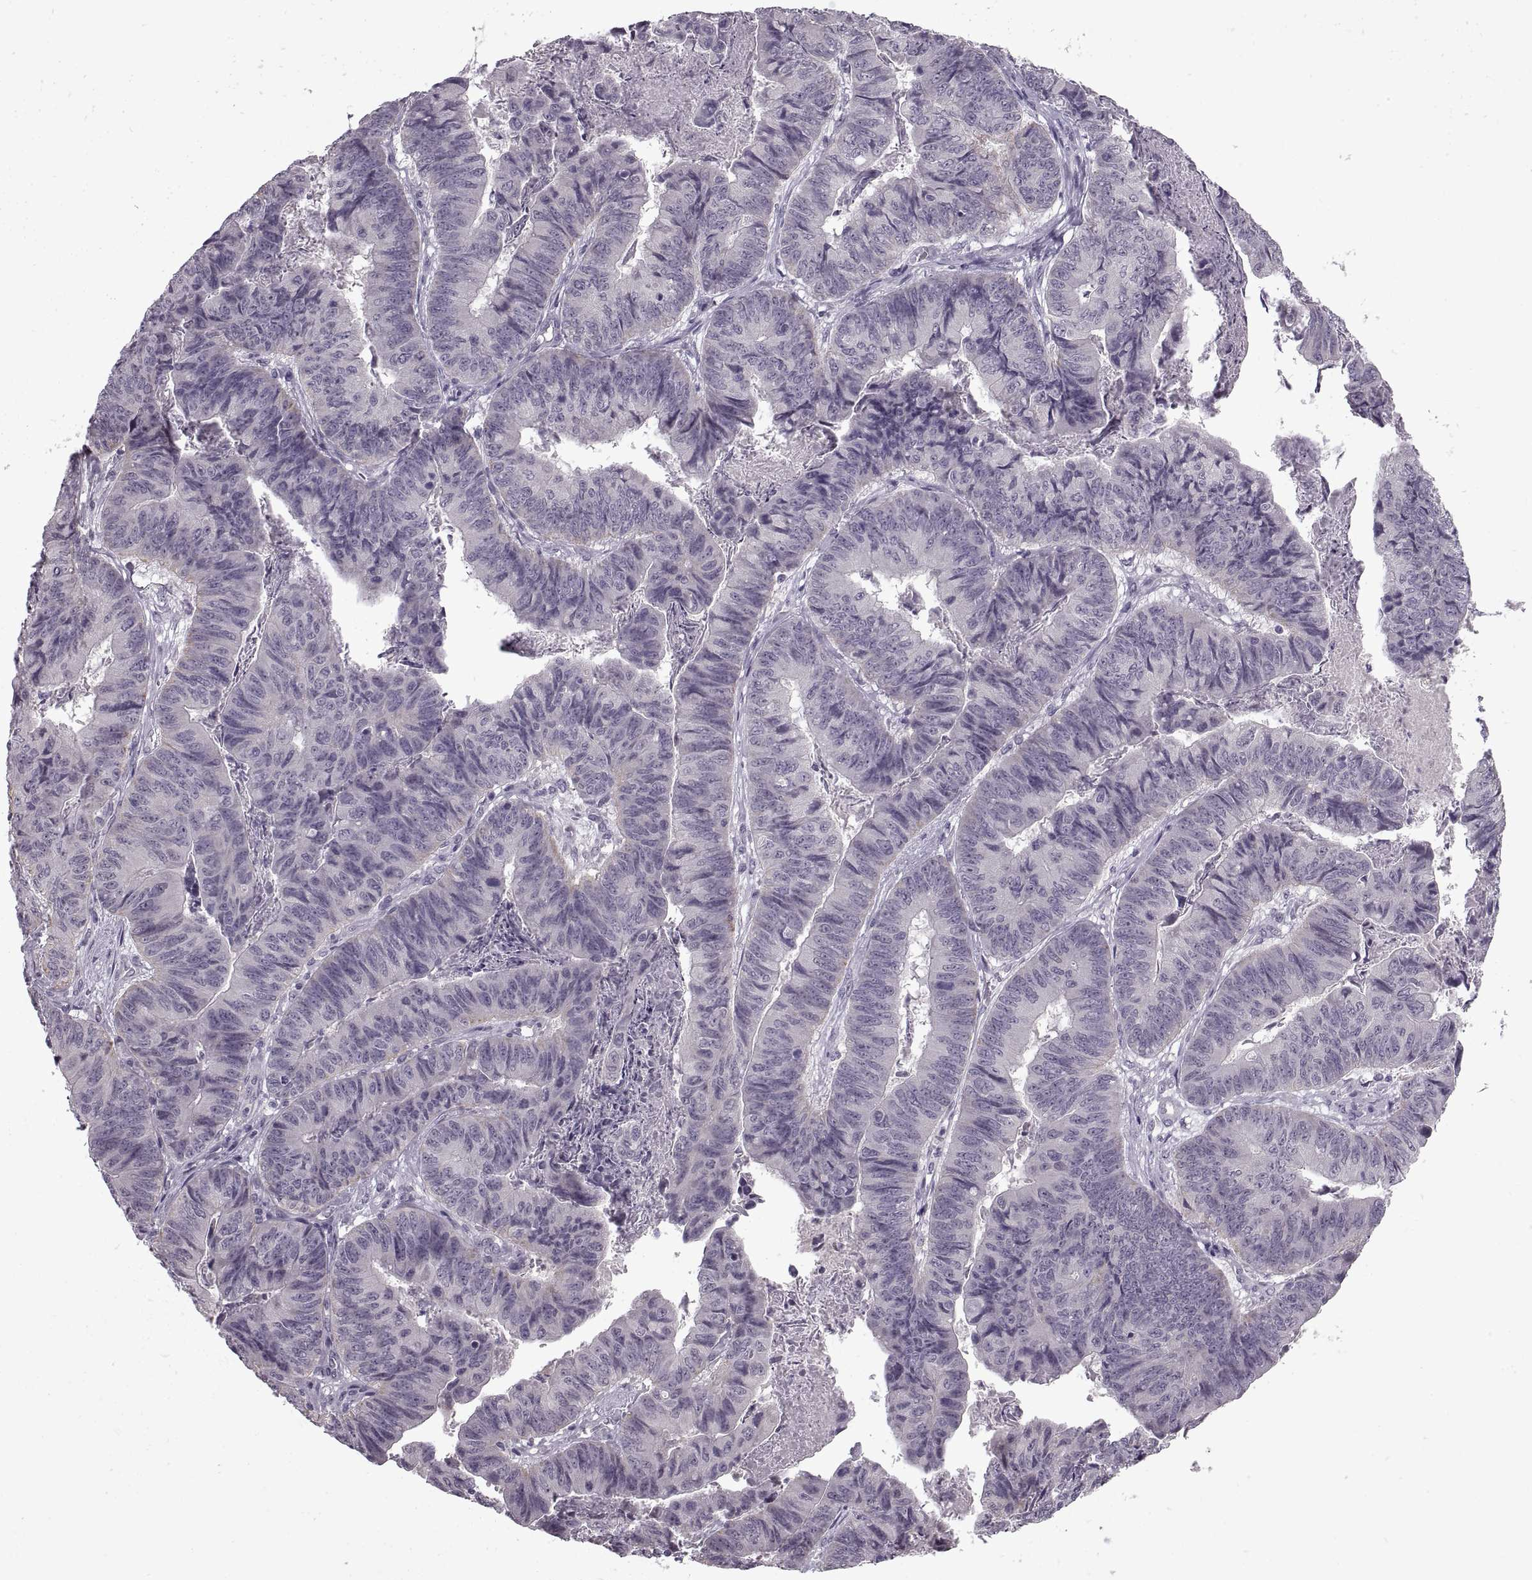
{"staining": {"intensity": "negative", "quantity": "none", "location": "none"}, "tissue": "stomach cancer", "cell_type": "Tumor cells", "image_type": "cancer", "snomed": [{"axis": "morphology", "description": "Adenocarcinoma, NOS"}, {"axis": "topography", "description": "Stomach, lower"}], "caption": "This is a histopathology image of immunohistochemistry staining of adenocarcinoma (stomach), which shows no positivity in tumor cells.", "gene": "MGAT4D", "patient": {"sex": "male", "age": 77}}